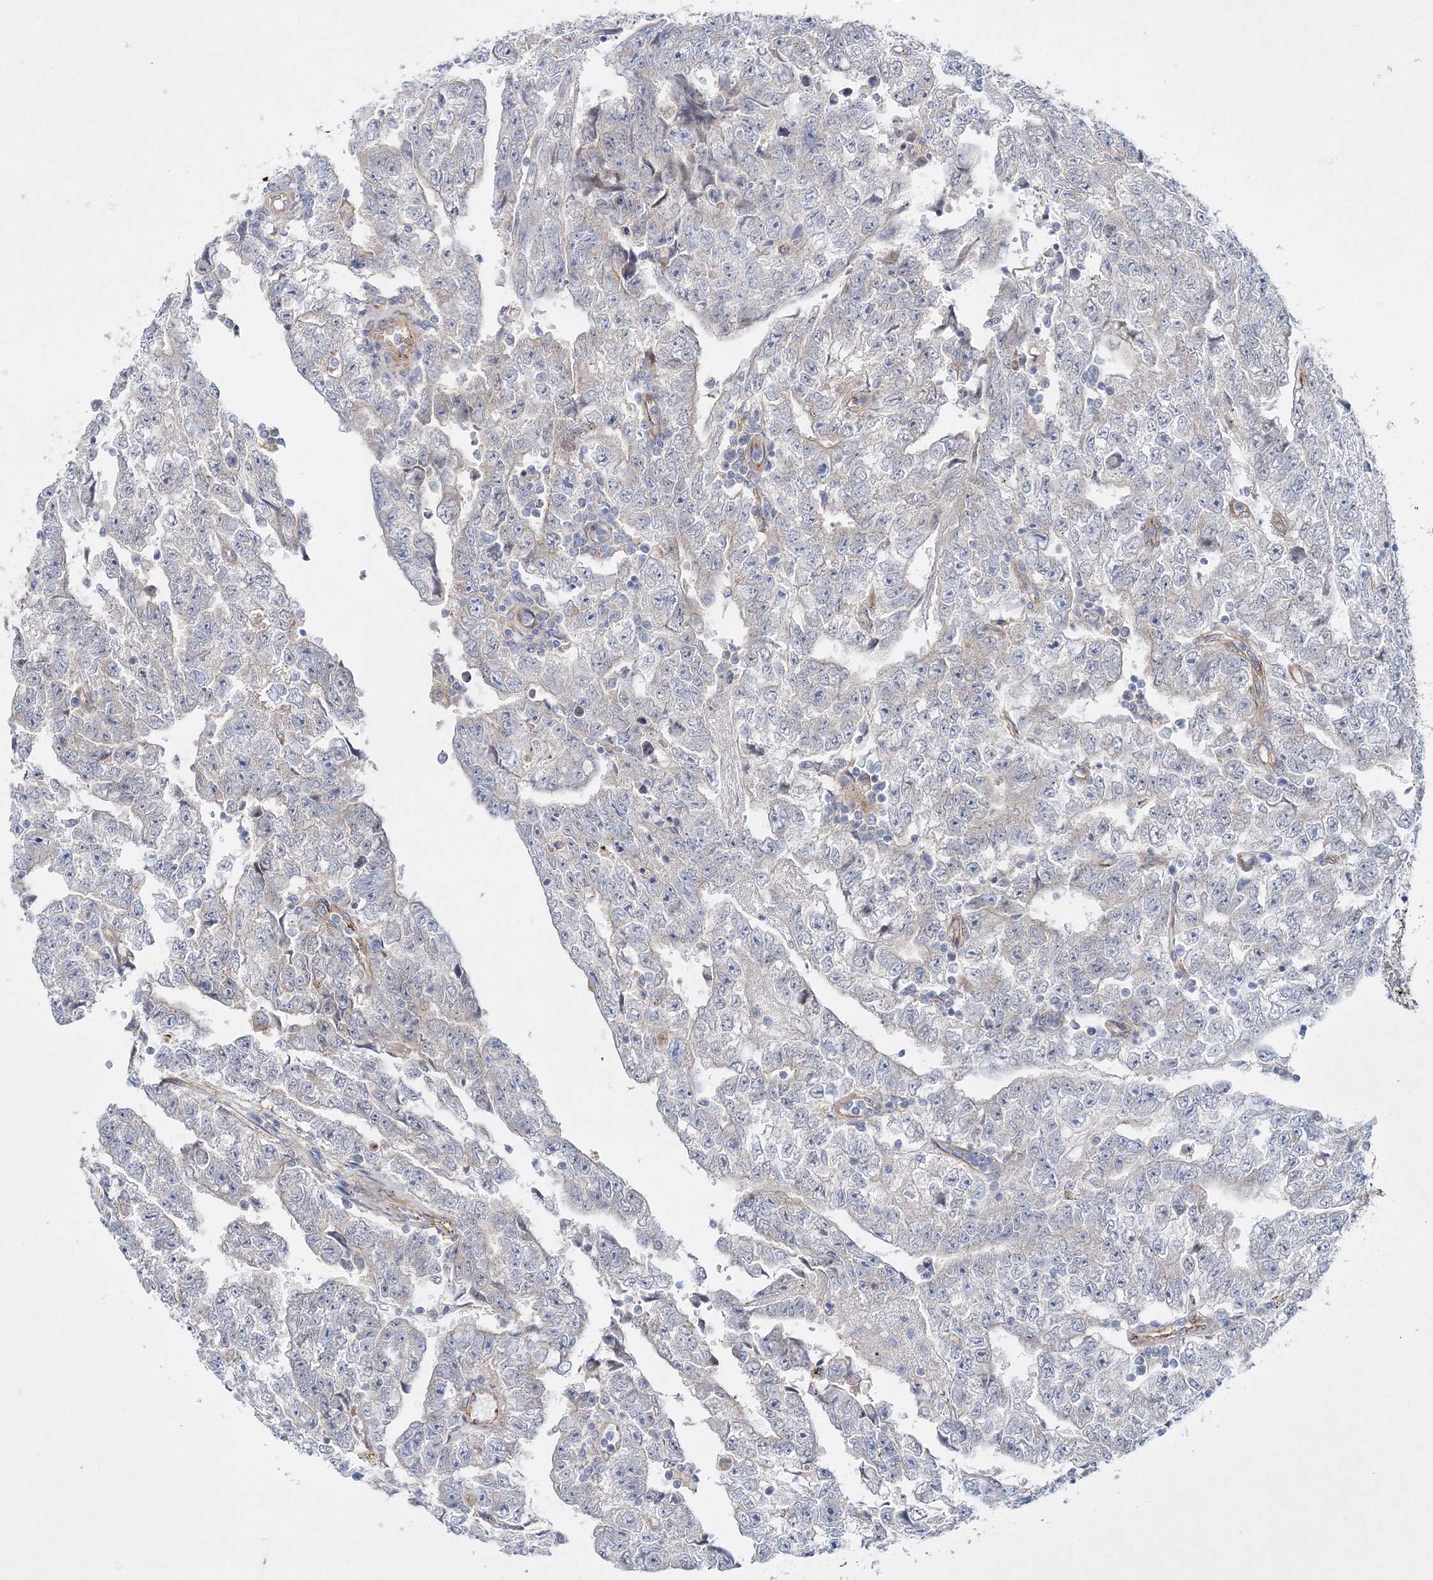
{"staining": {"intensity": "negative", "quantity": "none", "location": "none"}, "tissue": "testis cancer", "cell_type": "Tumor cells", "image_type": "cancer", "snomed": [{"axis": "morphology", "description": "Carcinoma, Embryonal, NOS"}, {"axis": "topography", "description": "Testis"}], "caption": "High power microscopy histopathology image of an immunohistochemistry (IHC) histopathology image of embryonal carcinoma (testis), revealing no significant staining in tumor cells. (DAB immunohistochemistry visualized using brightfield microscopy, high magnification).", "gene": "ZFYVE16", "patient": {"sex": "male", "age": 25}}